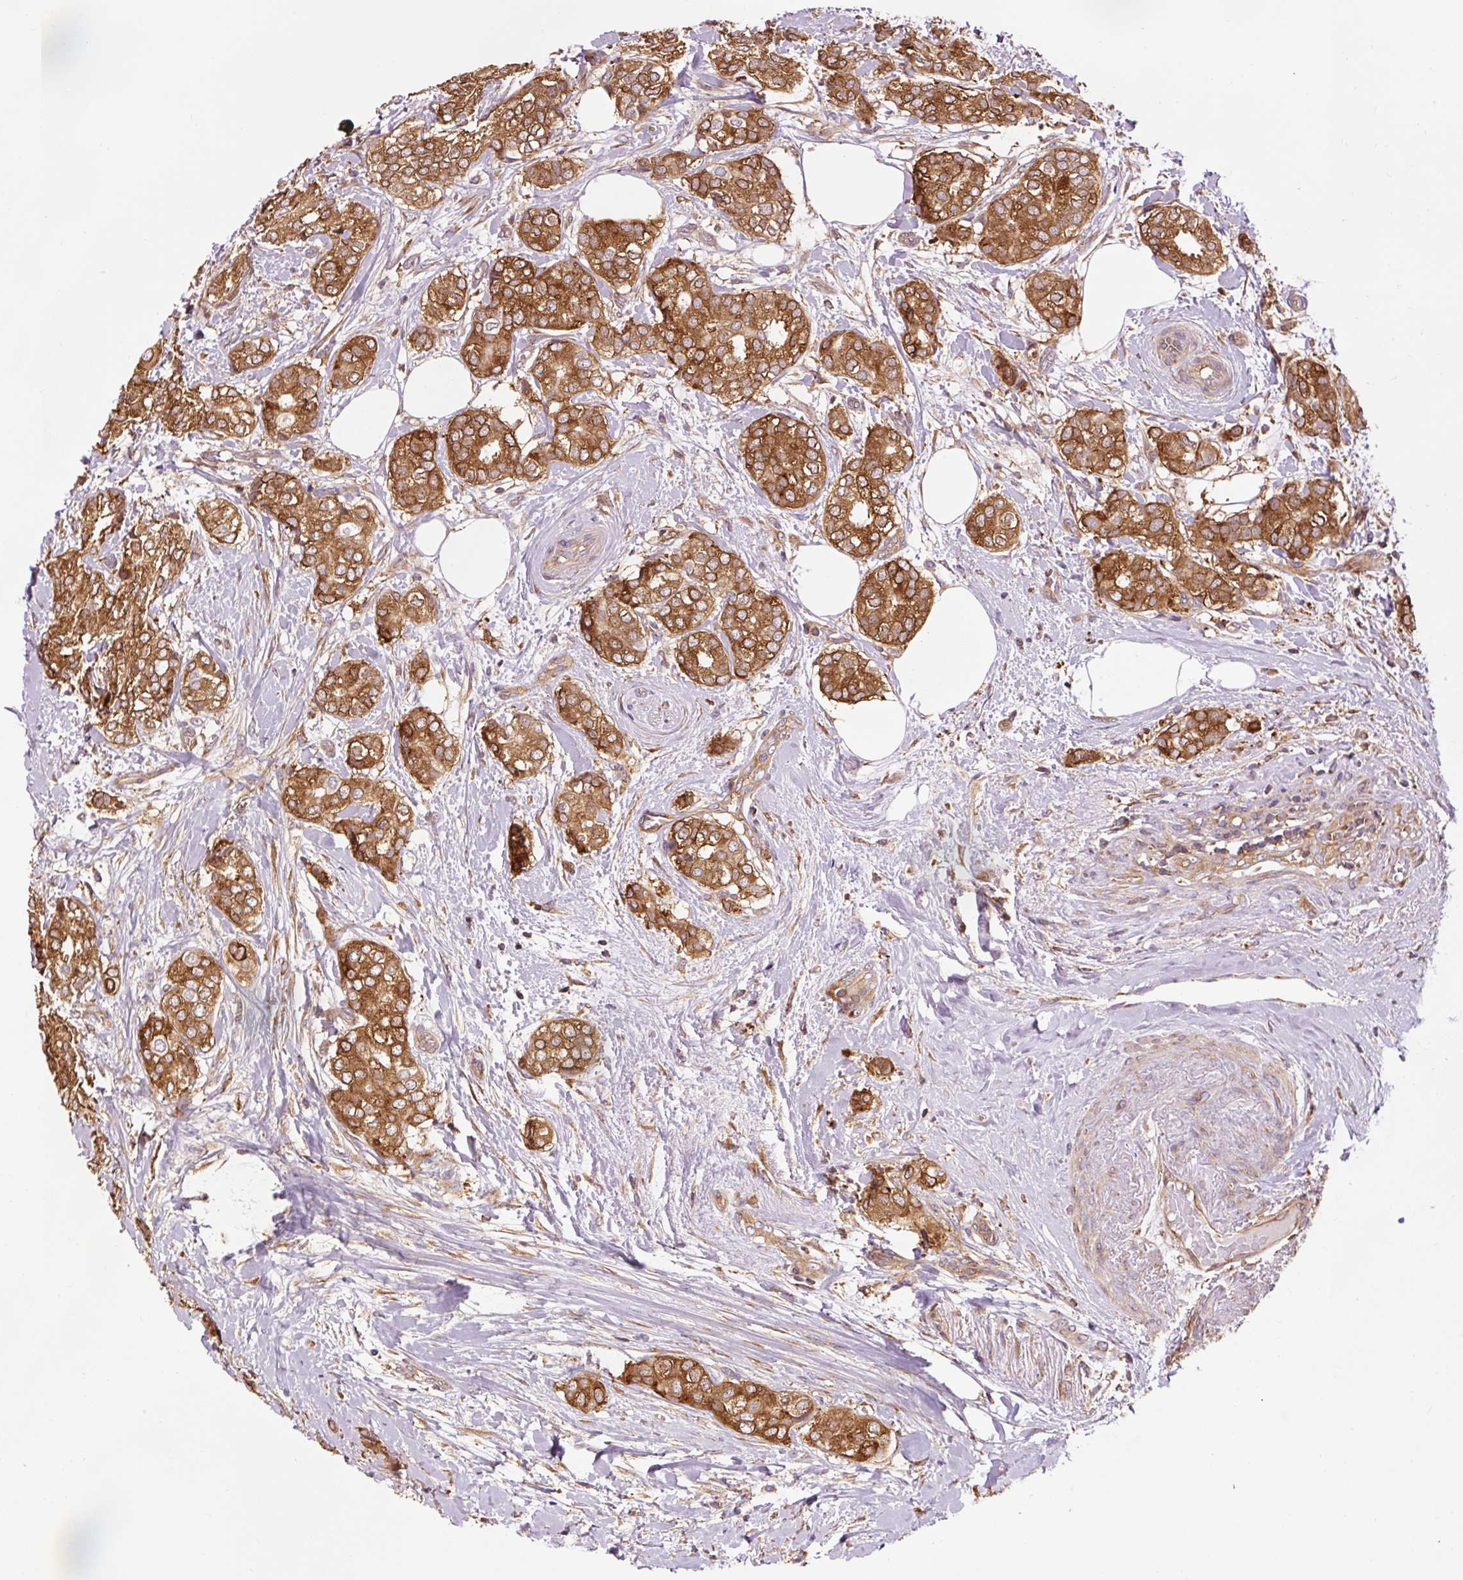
{"staining": {"intensity": "strong", "quantity": ">75%", "location": "cytoplasmic/membranous"}, "tissue": "breast cancer", "cell_type": "Tumor cells", "image_type": "cancer", "snomed": [{"axis": "morphology", "description": "Duct carcinoma"}, {"axis": "topography", "description": "Breast"}], "caption": "Strong cytoplasmic/membranous positivity is appreciated in approximately >75% of tumor cells in breast cancer (infiltrating ductal carcinoma). (brown staining indicates protein expression, while blue staining denotes nuclei).", "gene": "PDAP1", "patient": {"sex": "female", "age": 73}}